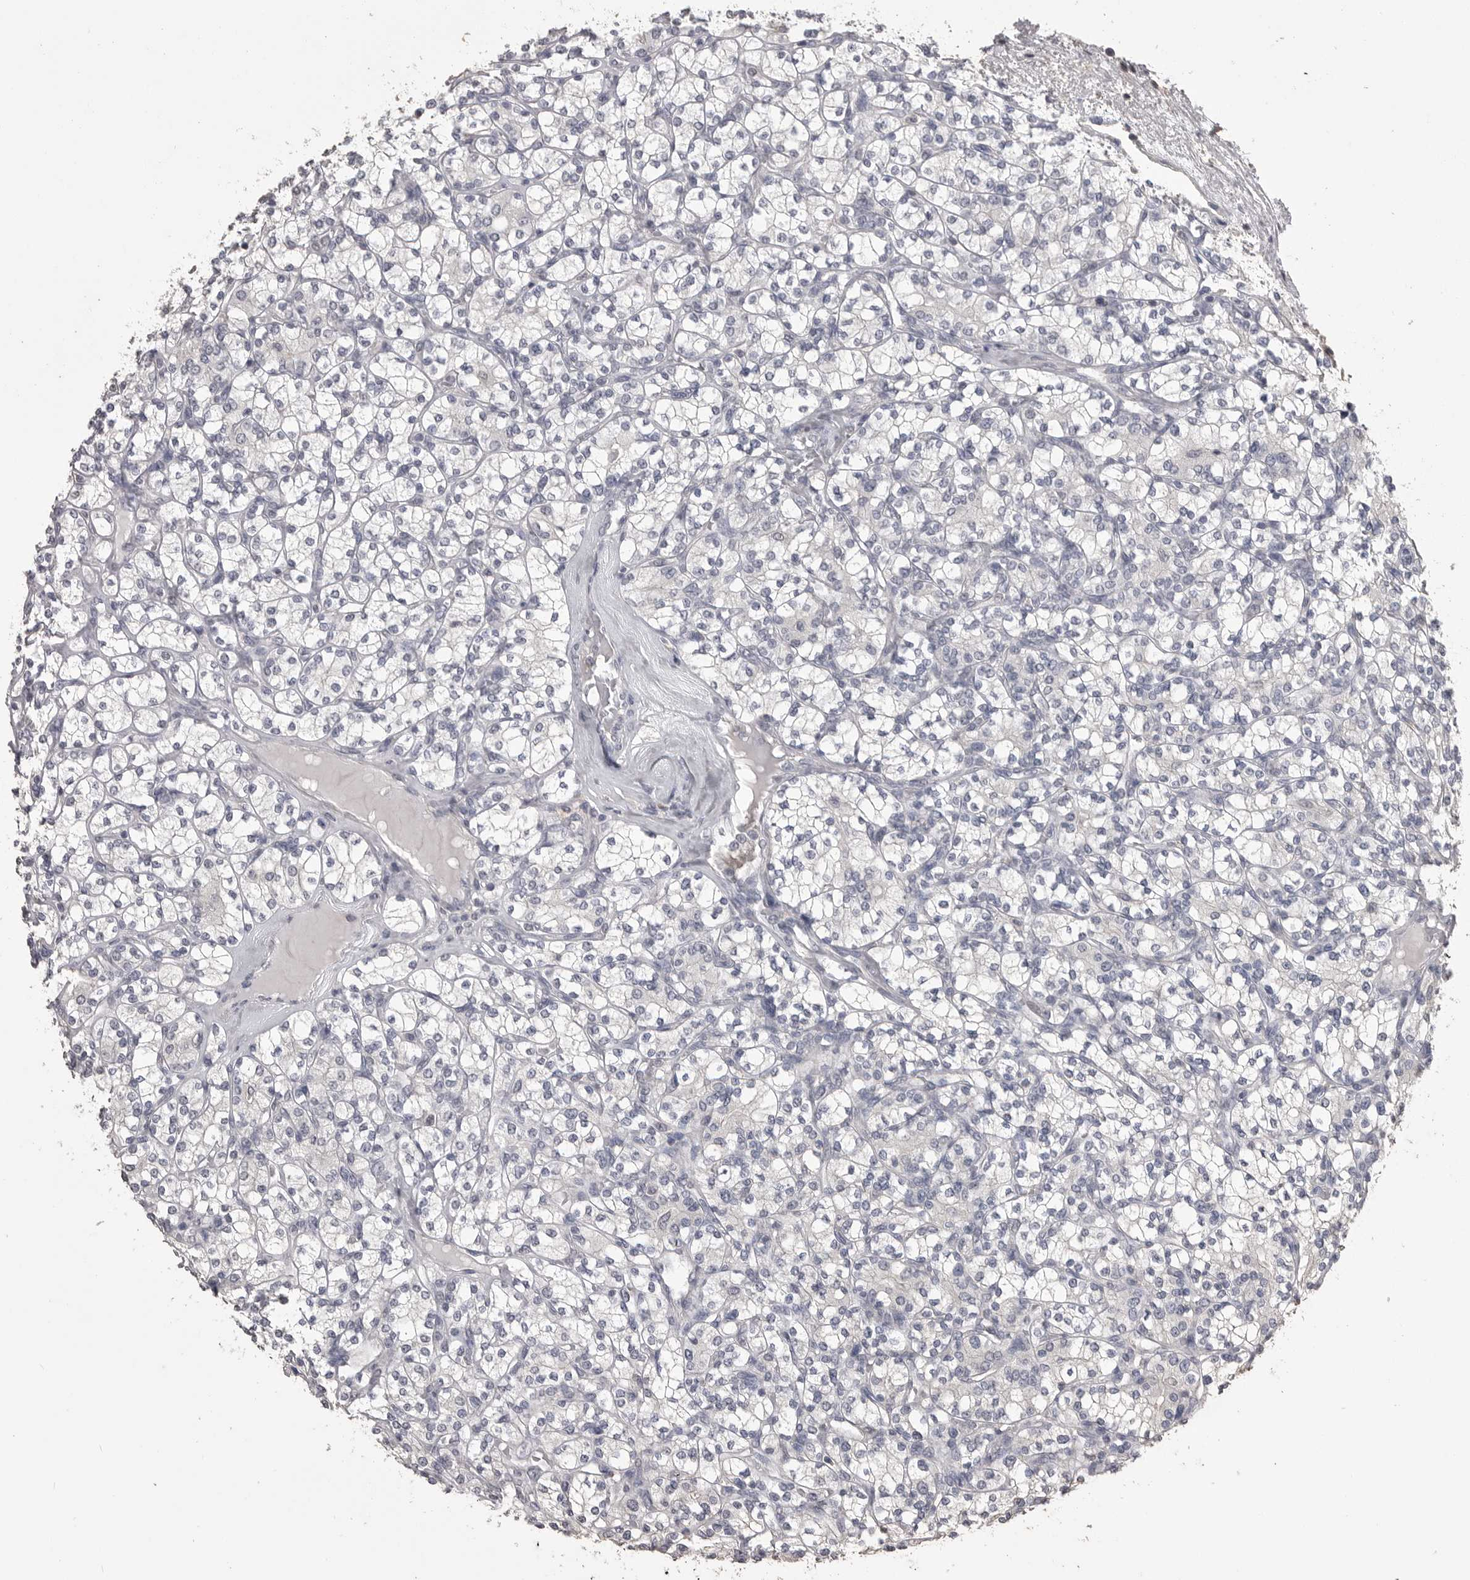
{"staining": {"intensity": "negative", "quantity": "none", "location": "none"}, "tissue": "renal cancer", "cell_type": "Tumor cells", "image_type": "cancer", "snomed": [{"axis": "morphology", "description": "Adenocarcinoma, NOS"}, {"axis": "topography", "description": "Kidney"}], "caption": "Human renal adenocarcinoma stained for a protein using immunohistochemistry reveals no staining in tumor cells.", "gene": "MMP7", "patient": {"sex": "male", "age": 77}}